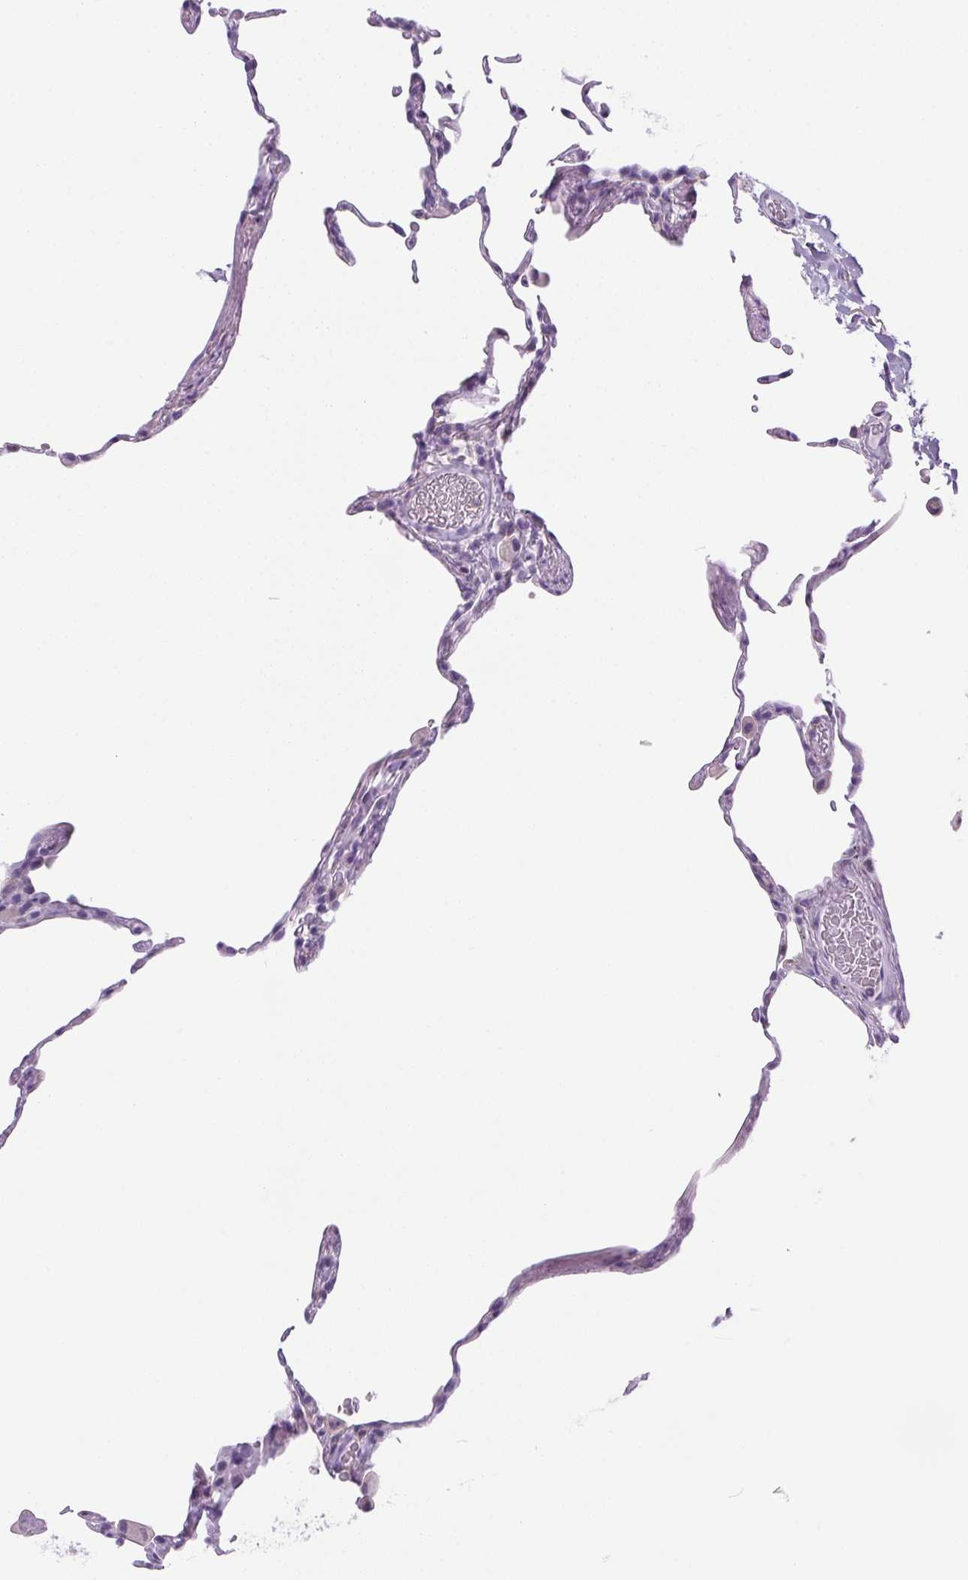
{"staining": {"intensity": "negative", "quantity": "none", "location": "none"}, "tissue": "lung", "cell_type": "Alveolar cells", "image_type": "normal", "snomed": [{"axis": "morphology", "description": "Normal tissue, NOS"}, {"axis": "topography", "description": "Lung"}], "caption": "Protein analysis of benign lung demonstrates no significant positivity in alveolar cells.", "gene": "S100A2", "patient": {"sex": "female", "age": 57}}